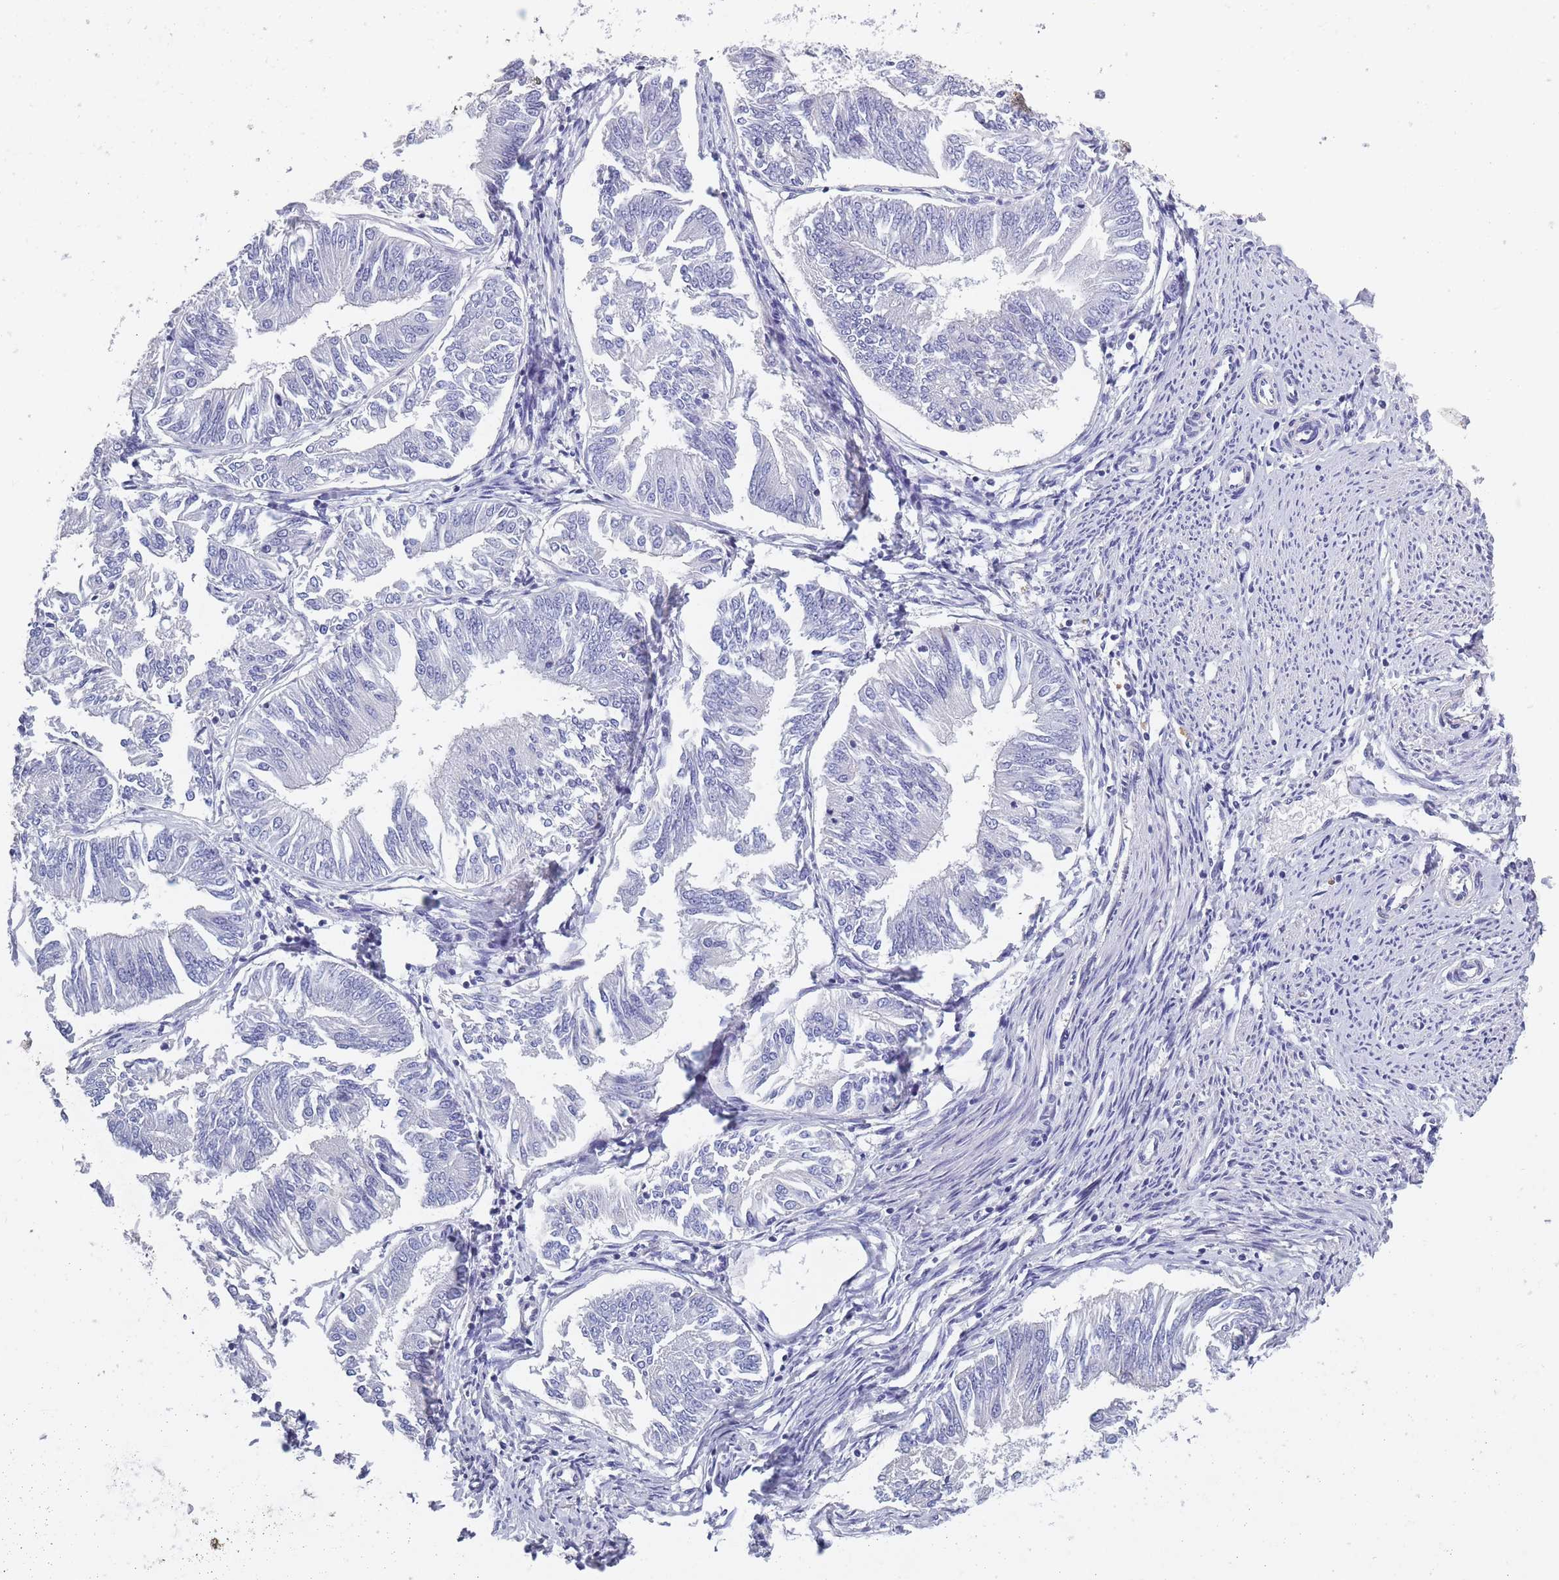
{"staining": {"intensity": "negative", "quantity": "none", "location": "none"}, "tissue": "endometrial cancer", "cell_type": "Tumor cells", "image_type": "cancer", "snomed": [{"axis": "morphology", "description": "Adenocarcinoma, NOS"}, {"axis": "topography", "description": "Endometrium"}], "caption": "A histopathology image of human endometrial cancer (adenocarcinoma) is negative for staining in tumor cells.", "gene": "OR4C5", "patient": {"sex": "female", "age": 58}}